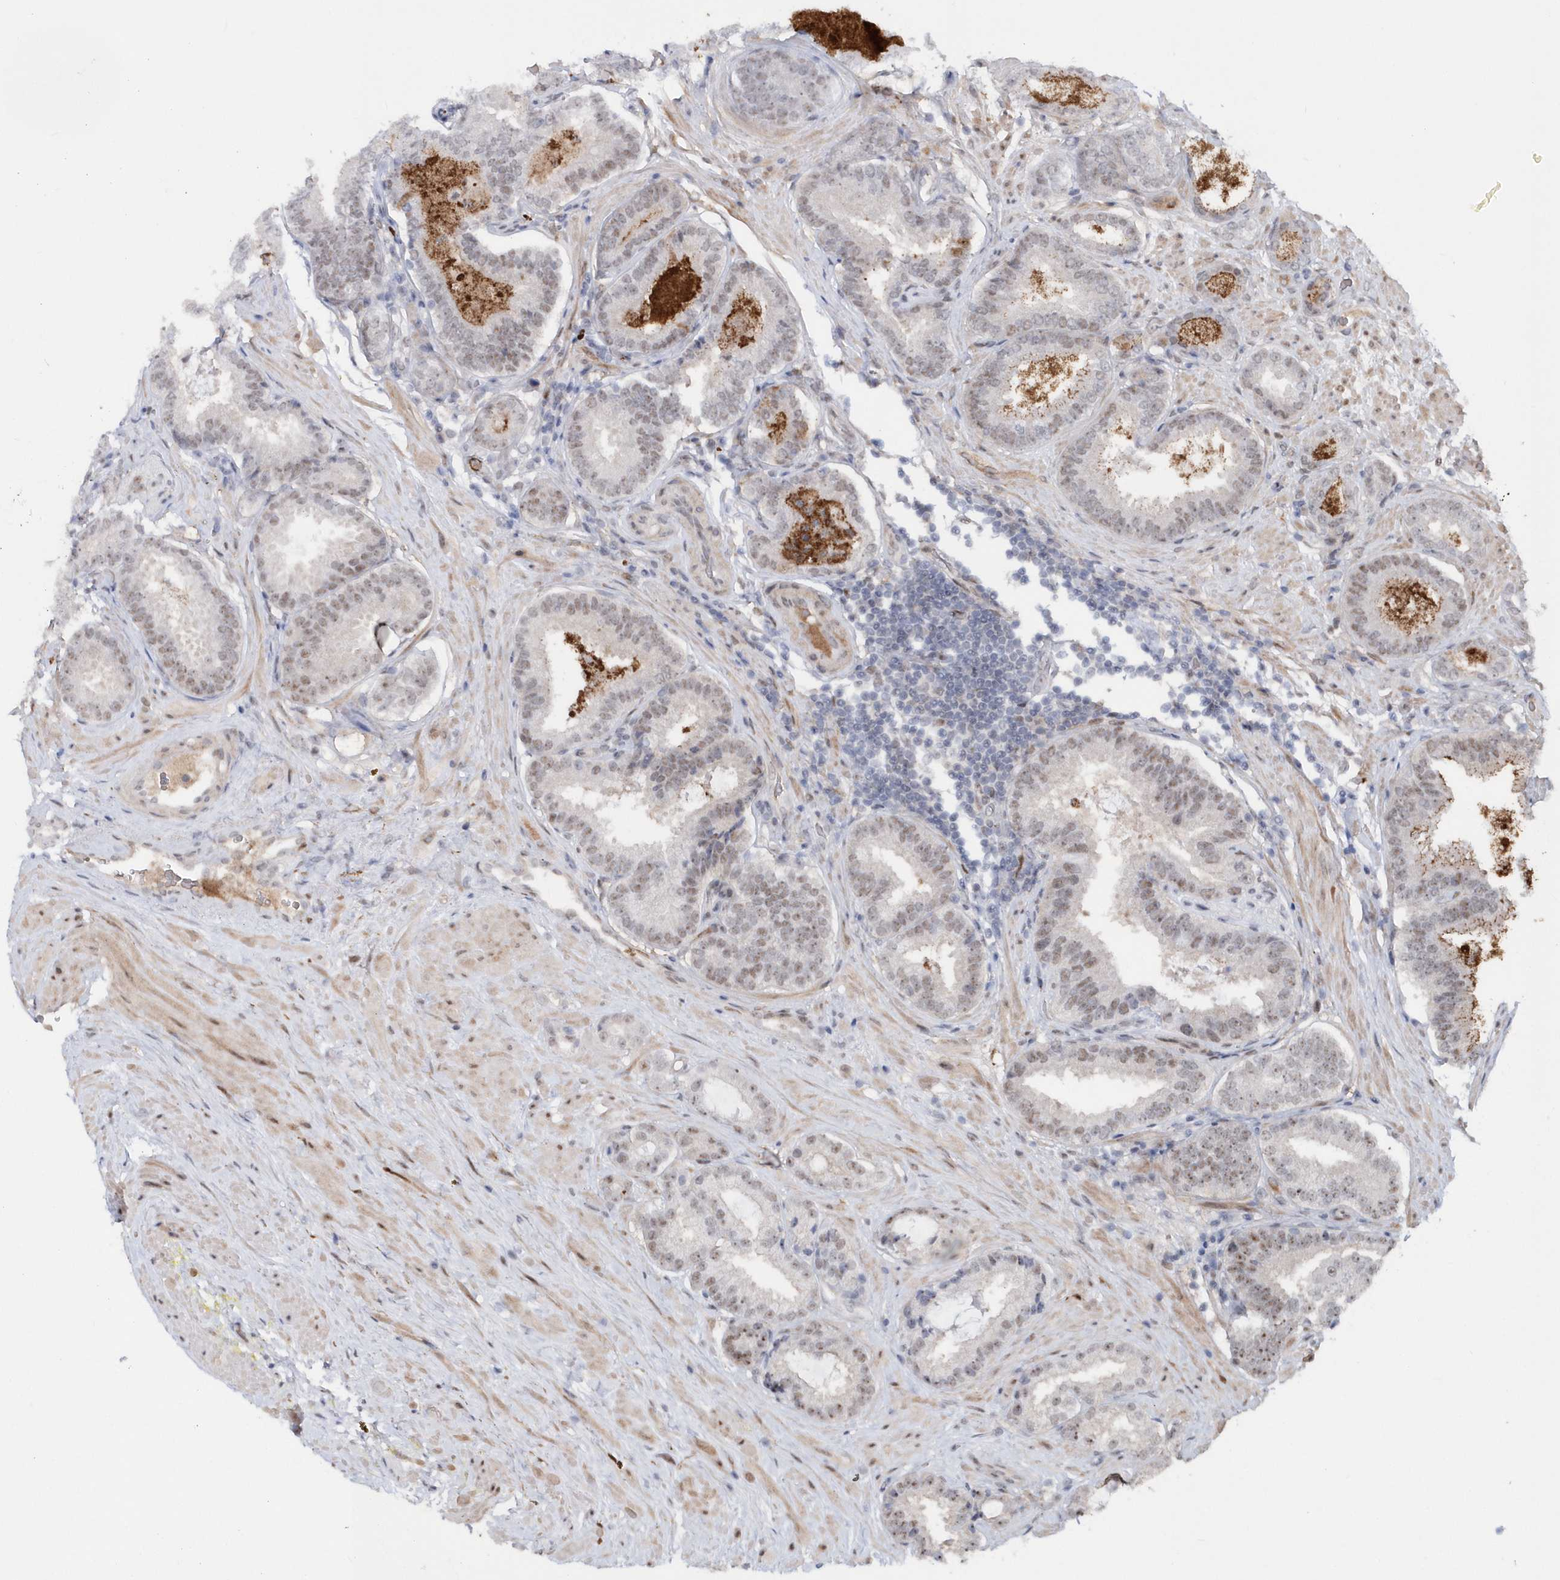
{"staining": {"intensity": "weak", "quantity": "25%-75%", "location": "nuclear"}, "tissue": "prostate cancer", "cell_type": "Tumor cells", "image_type": "cancer", "snomed": [{"axis": "morphology", "description": "Adenocarcinoma, Low grade"}, {"axis": "topography", "description": "Prostate"}], "caption": "Protein expression analysis of prostate low-grade adenocarcinoma exhibits weak nuclear positivity in approximately 25%-75% of tumor cells.", "gene": "ASCL4", "patient": {"sex": "male", "age": 71}}